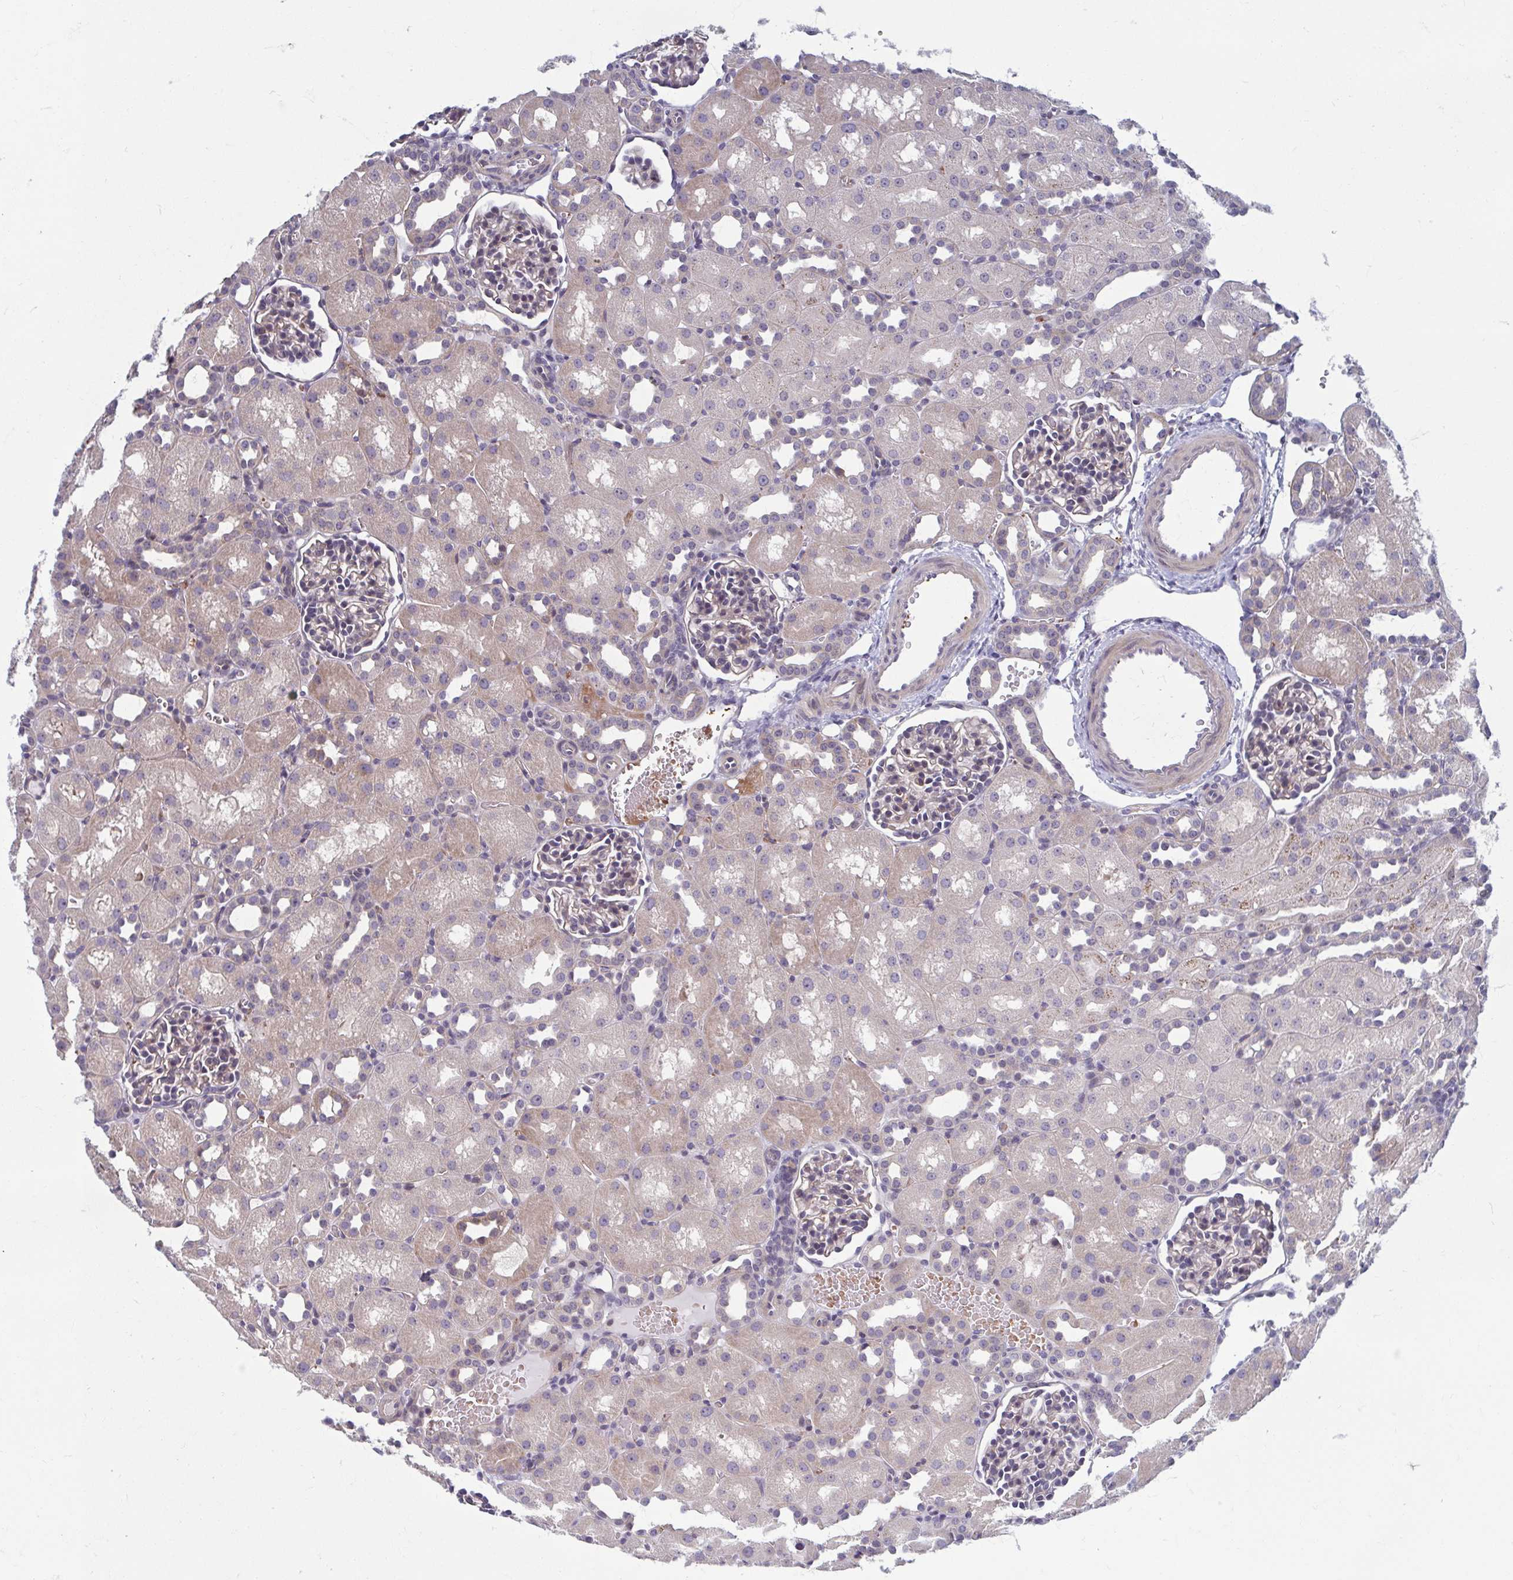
{"staining": {"intensity": "negative", "quantity": "none", "location": "none"}, "tissue": "kidney", "cell_type": "Cells in glomeruli", "image_type": "normal", "snomed": [{"axis": "morphology", "description": "Normal tissue, NOS"}, {"axis": "topography", "description": "Kidney"}], "caption": "Unremarkable kidney was stained to show a protein in brown. There is no significant staining in cells in glomeruli.", "gene": "LRRC38", "patient": {"sex": "male", "age": 1}}